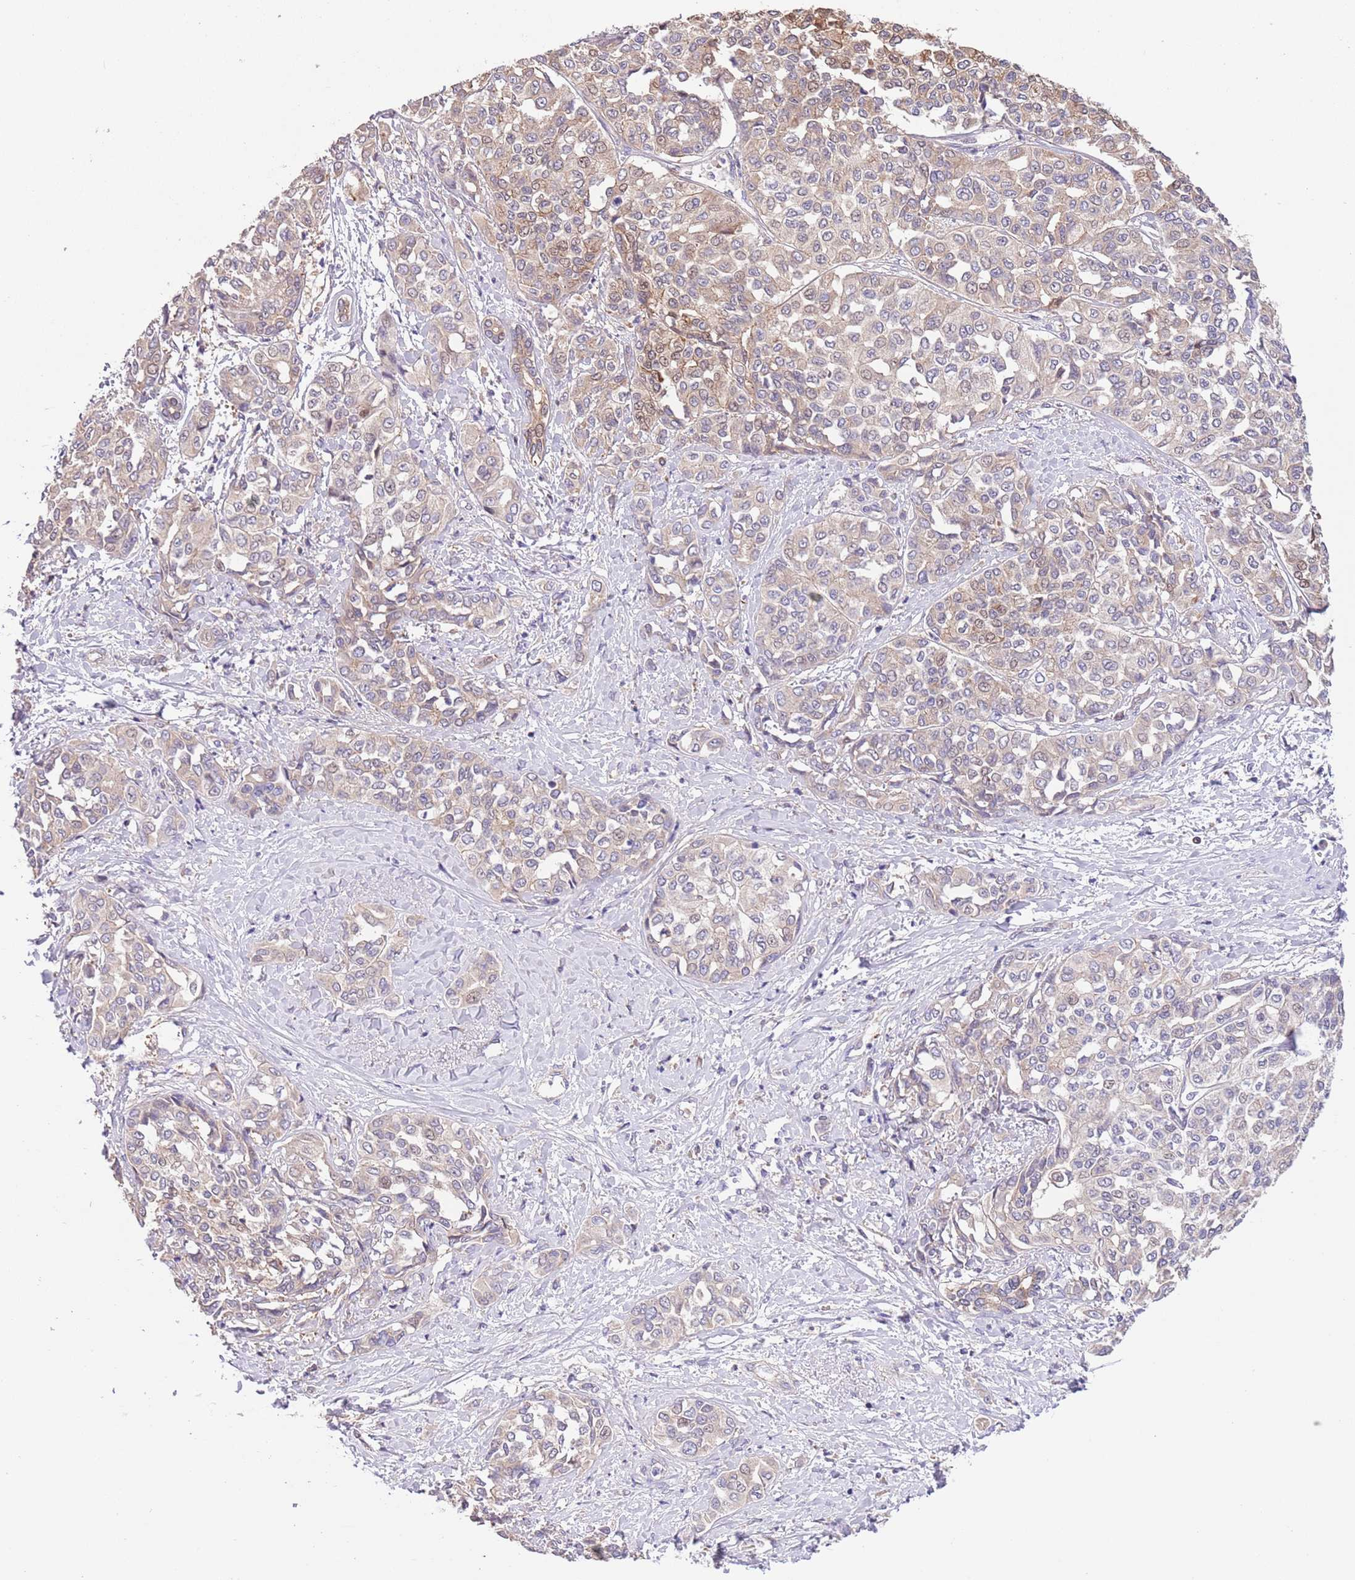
{"staining": {"intensity": "weak", "quantity": "<25%", "location": "cytoplasmic/membranous"}, "tissue": "liver cancer", "cell_type": "Tumor cells", "image_type": "cancer", "snomed": [{"axis": "morphology", "description": "Cholangiocarcinoma"}, {"axis": "topography", "description": "Liver"}], "caption": "Immunohistochemical staining of liver cholangiocarcinoma exhibits no significant positivity in tumor cells. (DAB (3,3'-diaminobenzidine) IHC, high magnification).", "gene": "FAM89B", "patient": {"sex": "female", "age": 77}}